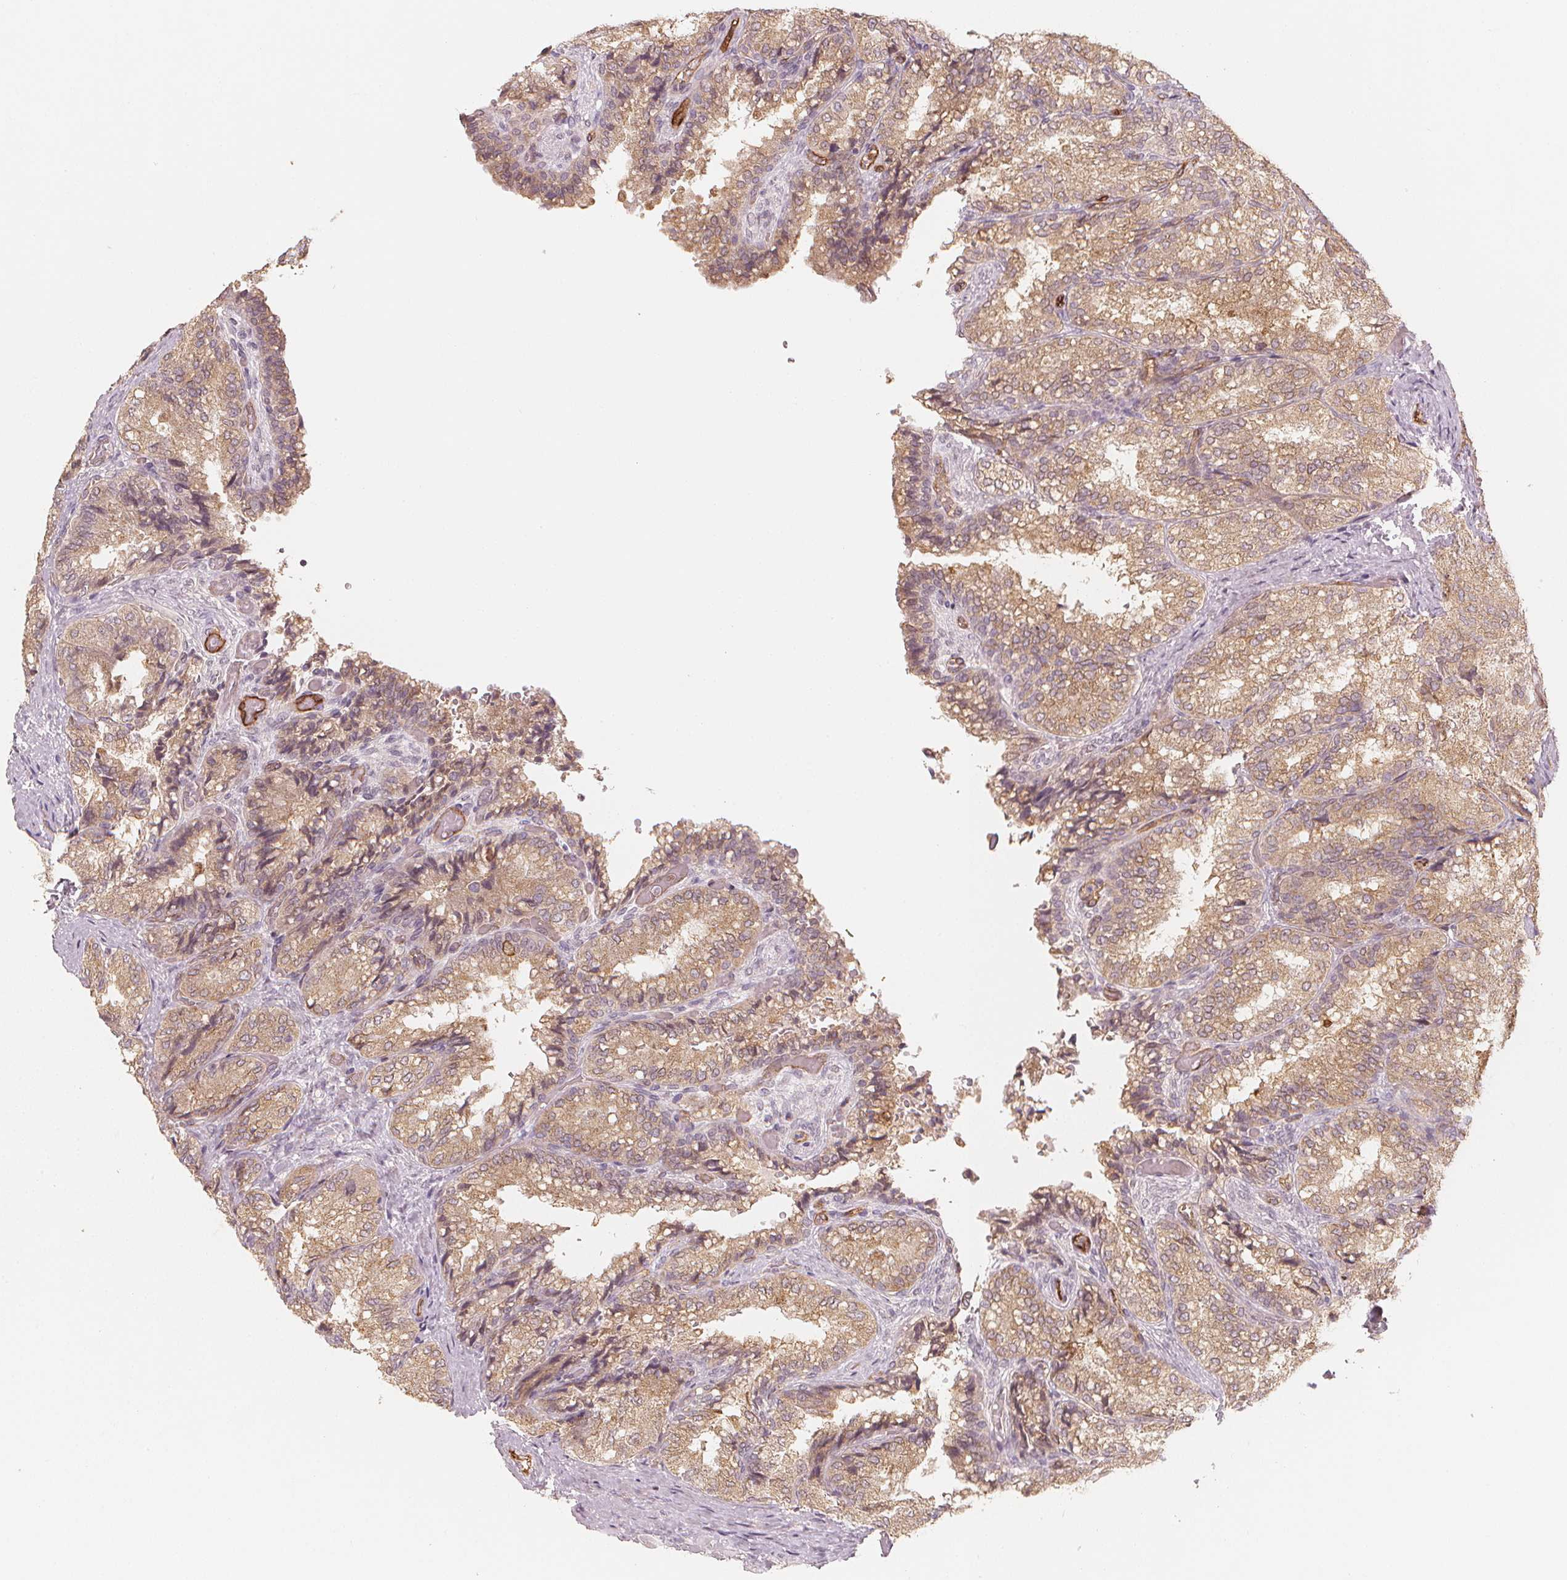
{"staining": {"intensity": "moderate", "quantity": ">75%", "location": "cytoplasmic/membranous"}, "tissue": "seminal vesicle", "cell_type": "Glandular cells", "image_type": "normal", "snomed": [{"axis": "morphology", "description": "Normal tissue, NOS"}, {"axis": "topography", "description": "Seminal veicle"}], "caption": "The image demonstrates staining of unremarkable seminal vesicle, revealing moderate cytoplasmic/membranous protein positivity (brown color) within glandular cells.", "gene": "CIB1", "patient": {"sex": "male", "age": 57}}